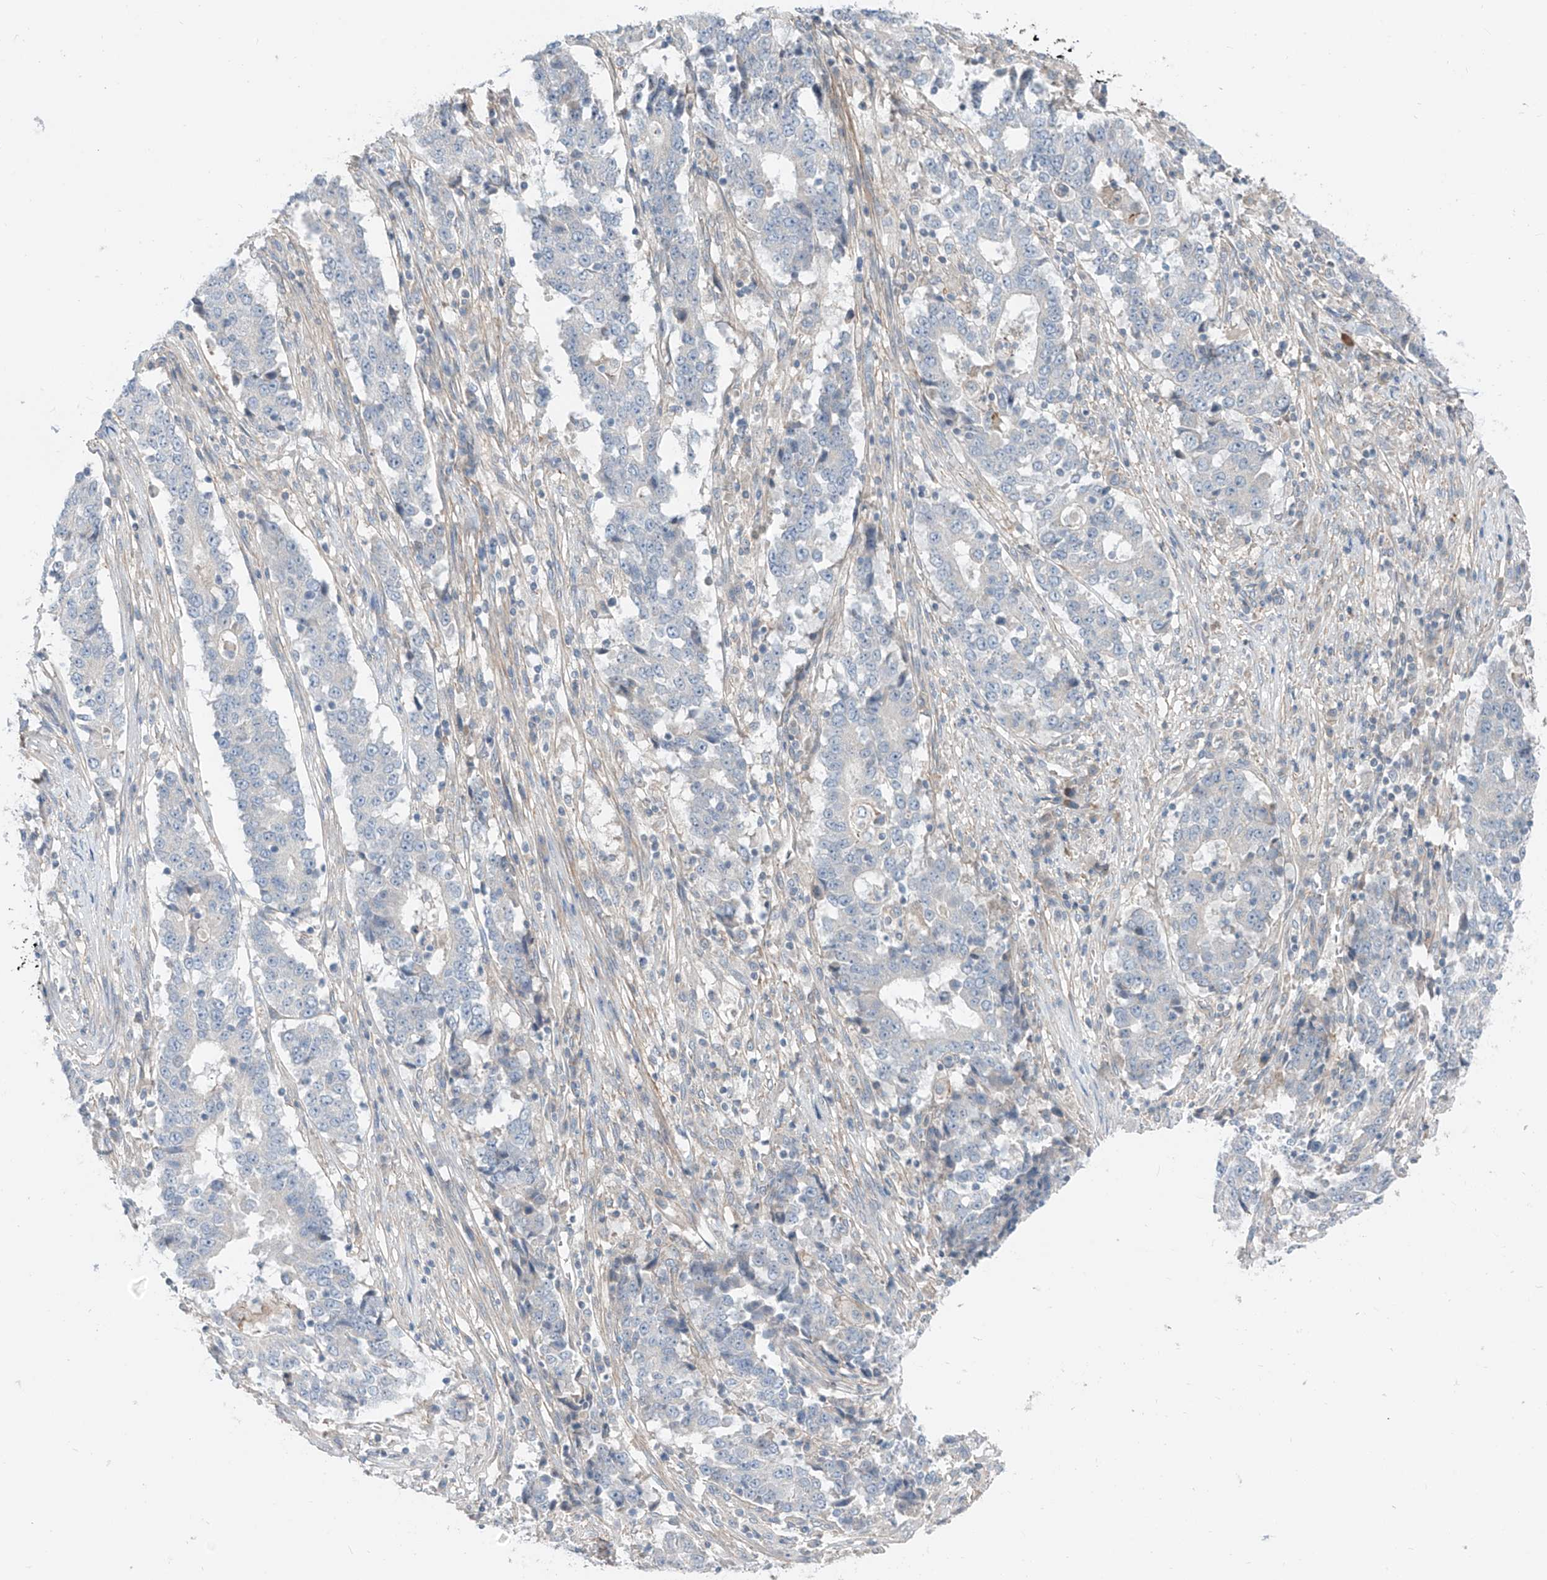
{"staining": {"intensity": "negative", "quantity": "none", "location": "none"}, "tissue": "stomach cancer", "cell_type": "Tumor cells", "image_type": "cancer", "snomed": [{"axis": "morphology", "description": "Adenocarcinoma, NOS"}, {"axis": "topography", "description": "Stomach"}], "caption": "Immunohistochemistry histopathology image of stomach adenocarcinoma stained for a protein (brown), which shows no staining in tumor cells.", "gene": "ABLIM2", "patient": {"sex": "male", "age": 59}}